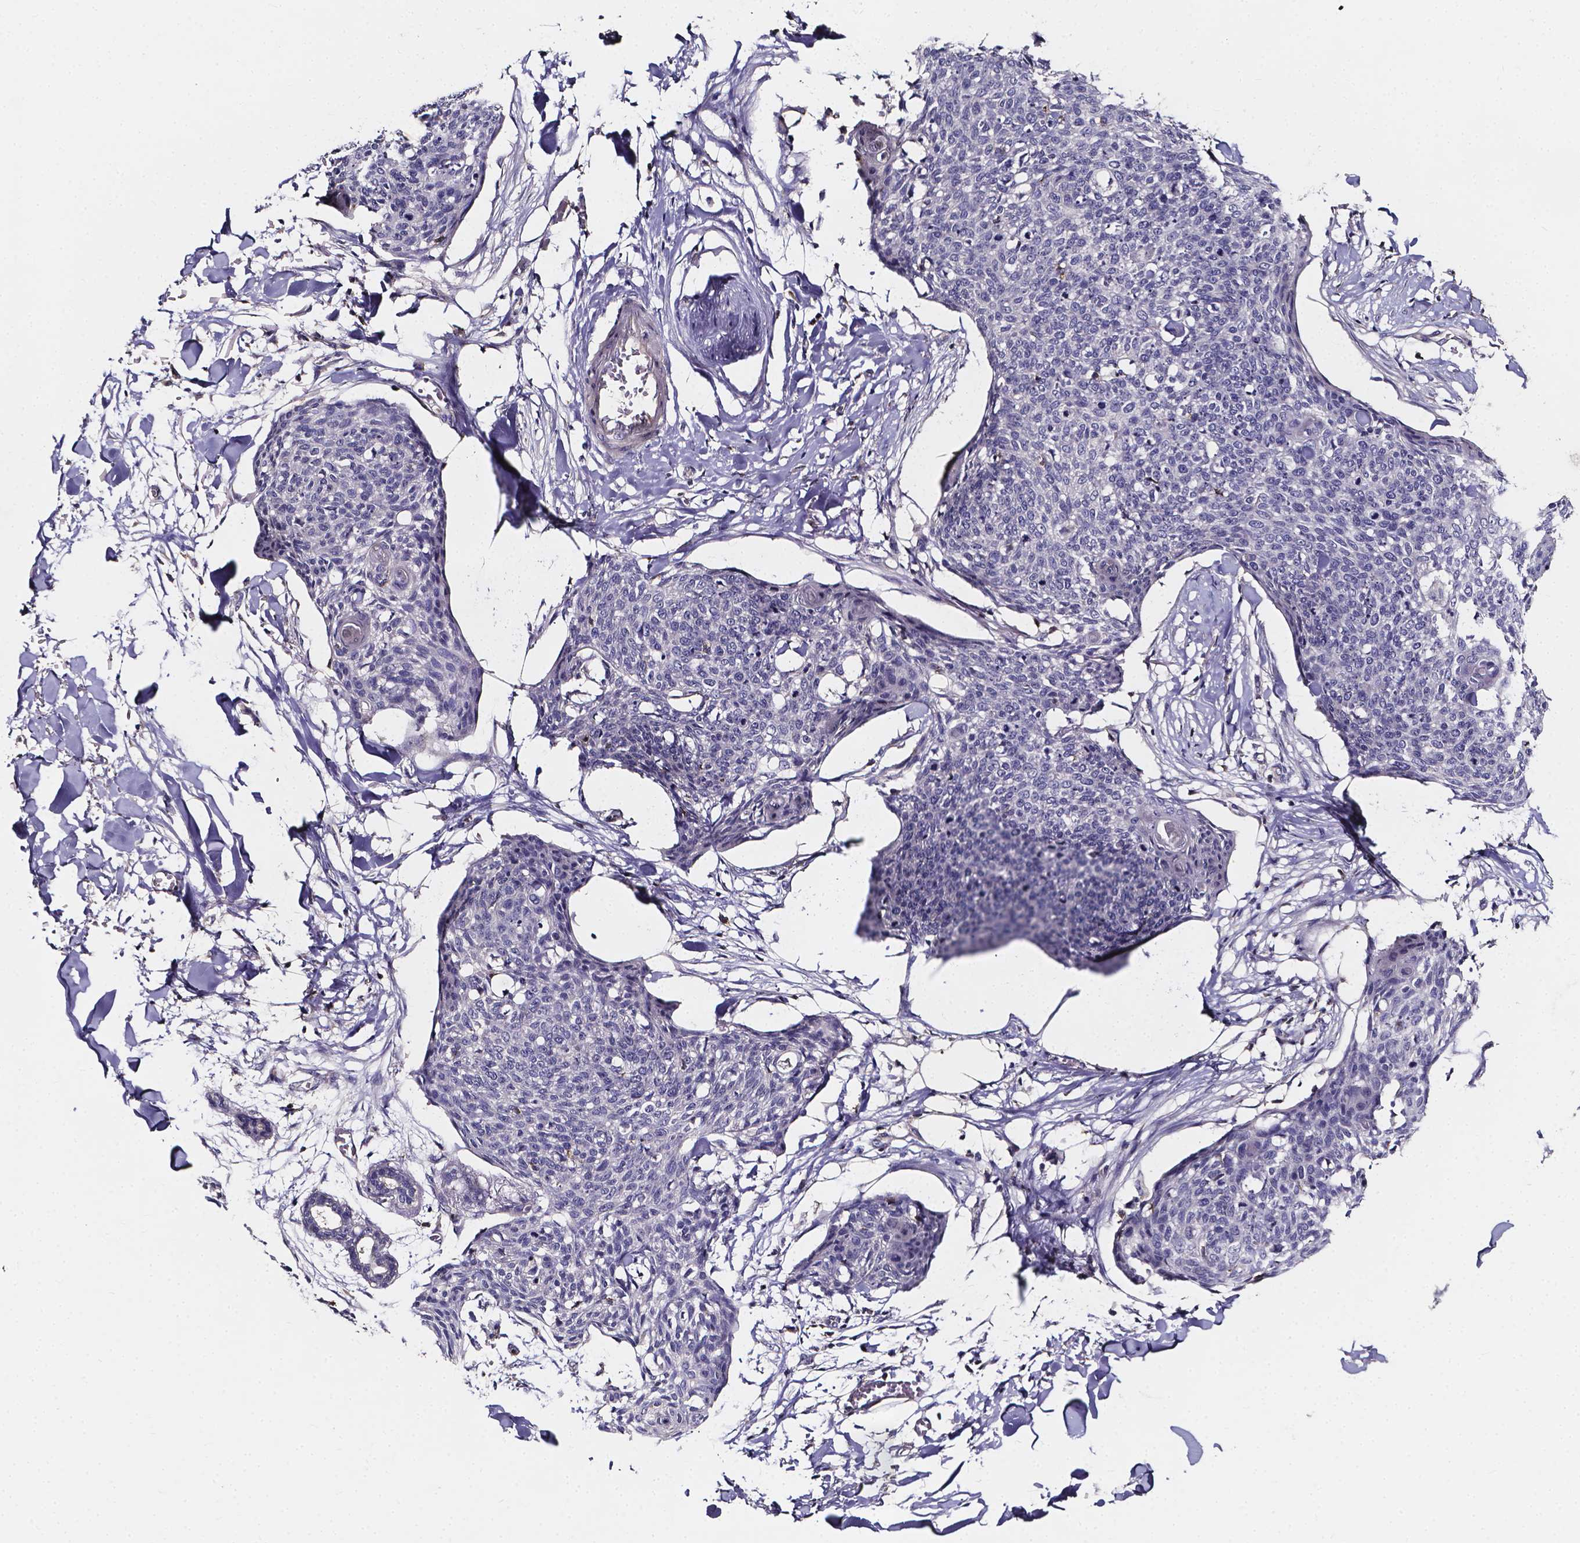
{"staining": {"intensity": "negative", "quantity": "none", "location": "none"}, "tissue": "skin cancer", "cell_type": "Tumor cells", "image_type": "cancer", "snomed": [{"axis": "morphology", "description": "Squamous cell carcinoma, NOS"}, {"axis": "topography", "description": "Skin"}, {"axis": "topography", "description": "Vulva"}], "caption": "Immunohistochemistry image of skin cancer stained for a protein (brown), which displays no expression in tumor cells.", "gene": "THEMIS", "patient": {"sex": "female", "age": 75}}